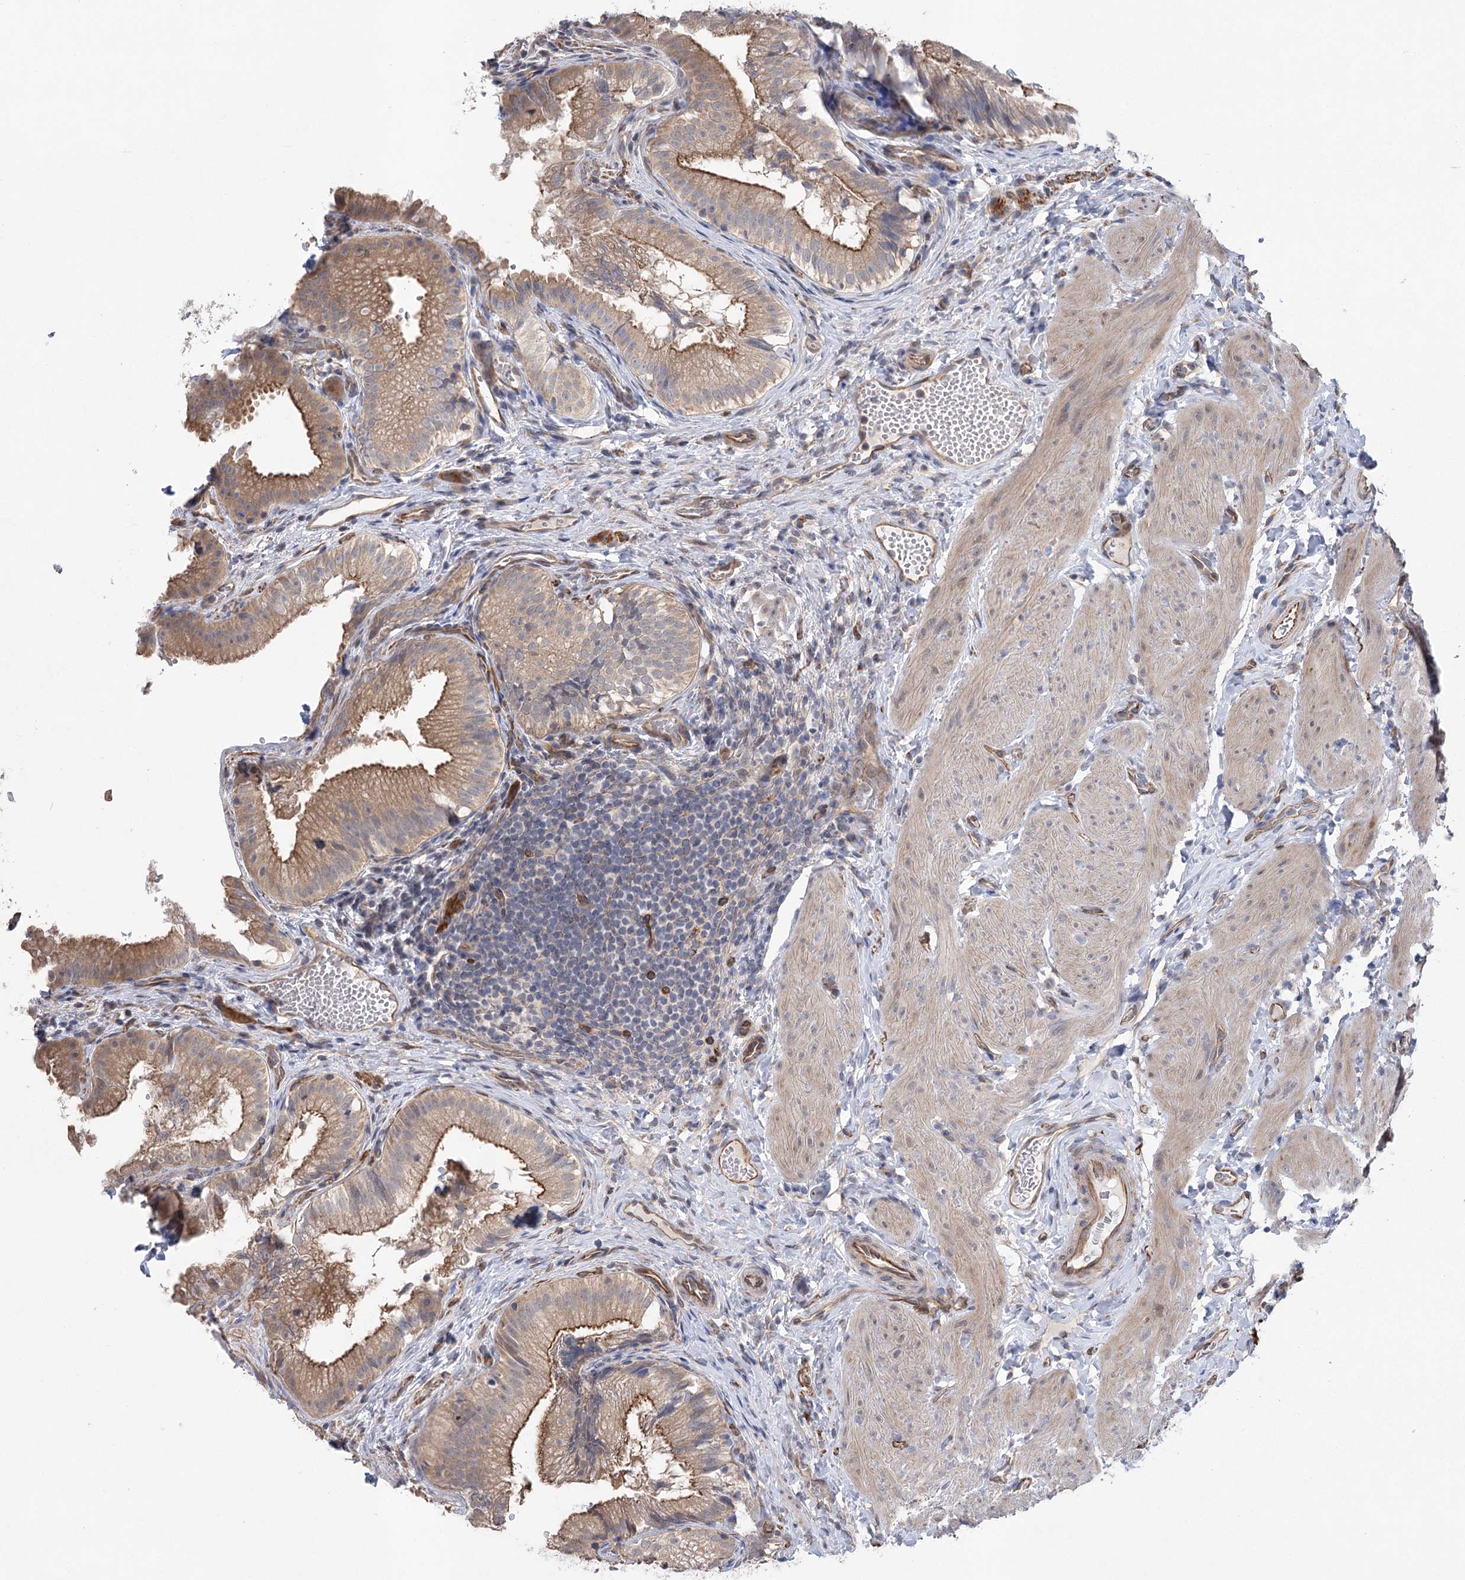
{"staining": {"intensity": "moderate", "quantity": ">75%", "location": "cytoplasmic/membranous"}, "tissue": "gallbladder", "cell_type": "Glandular cells", "image_type": "normal", "snomed": [{"axis": "morphology", "description": "Normal tissue, NOS"}, {"axis": "topography", "description": "Gallbladder"}], "caption": "A medium amount of moderate cytoplasmic/membranous positivity is identified in about >75% of glandular cells in normal gallbladder. (DAB IHC with brightfield microscopy, high magnification).", "gene": "RWDD4", "patient": {"sex": "female", "age": 30}}